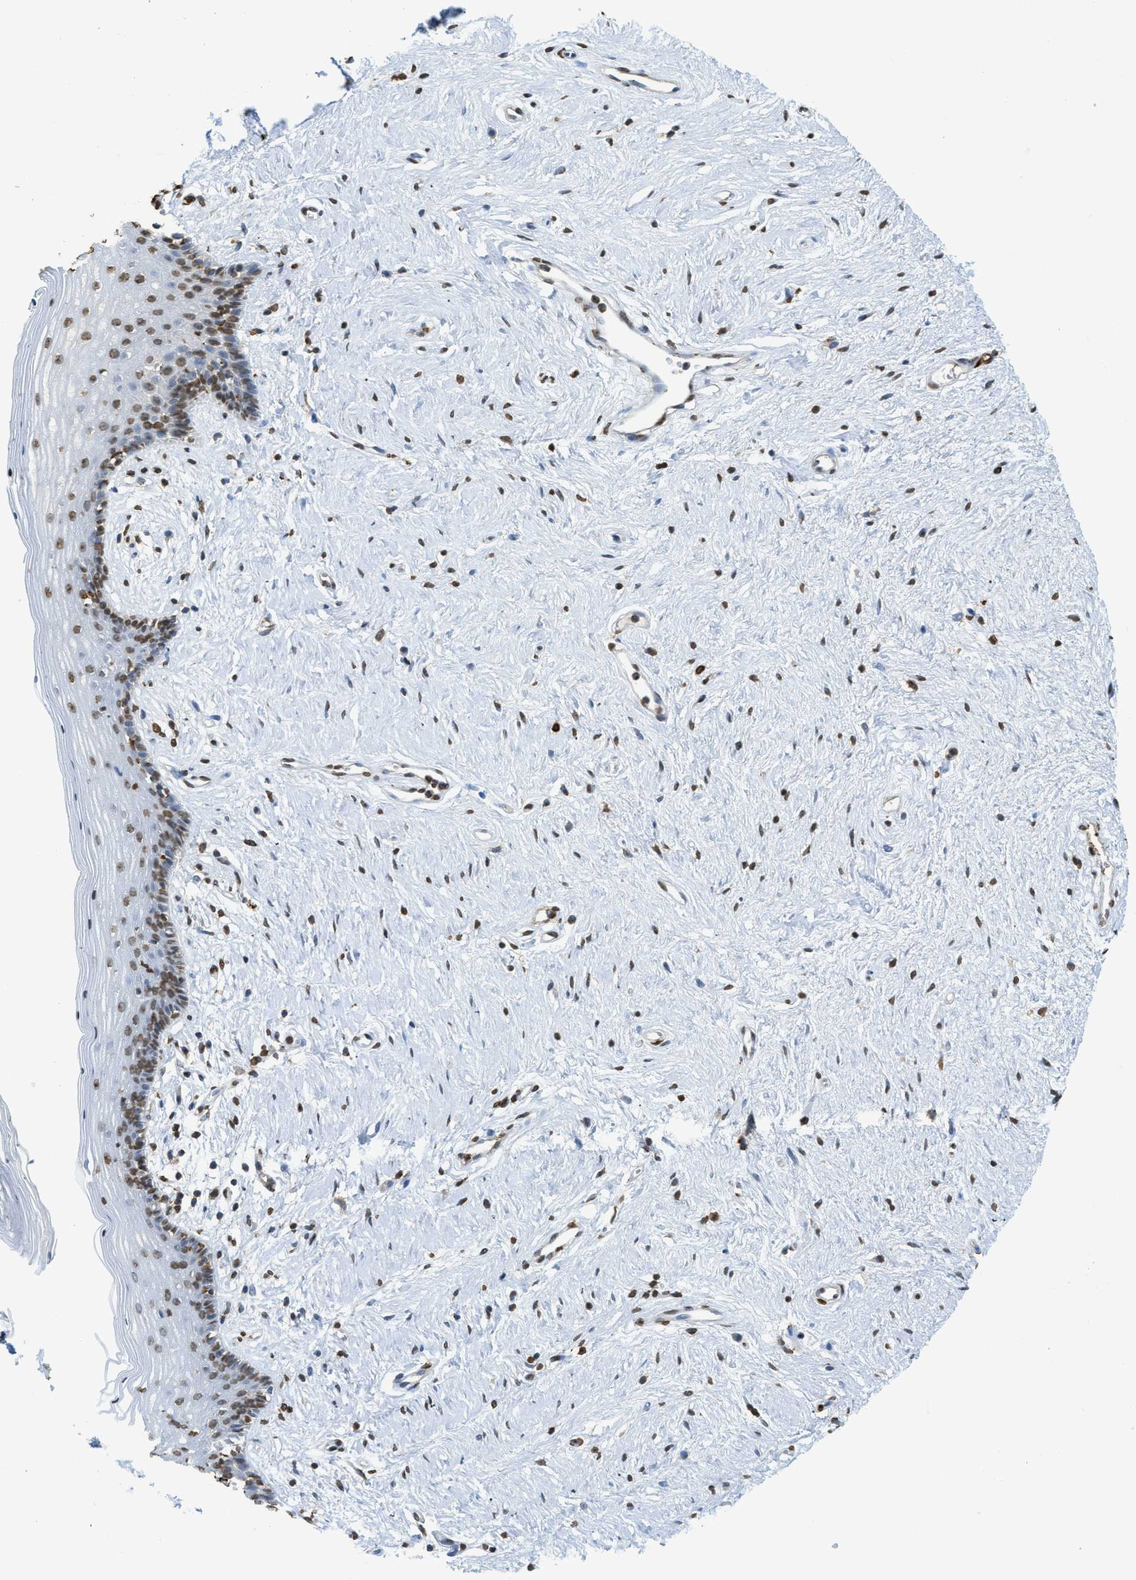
{"staining": {"intensity": "moderate", "quantity": "25%-75%", "location": "nuclear"}, "tissue": "vagina", "cell_type": "Squamous epithelial cells", "image_type": "normal", "snomed": [{"axis": "morphology", "description": "Normal tissue, NOS"}, {"axis": "topography", "description": "Vagina"}], "caption": "Immunohistochemical staining of unremarkable human vagina shows 25%-75% levels of moderate nuclear protein expression in approximately 25%-75% of squamous epithelial cells.", "gene": "NR5A2", "patient": {"sex": "female", "age": 44}}